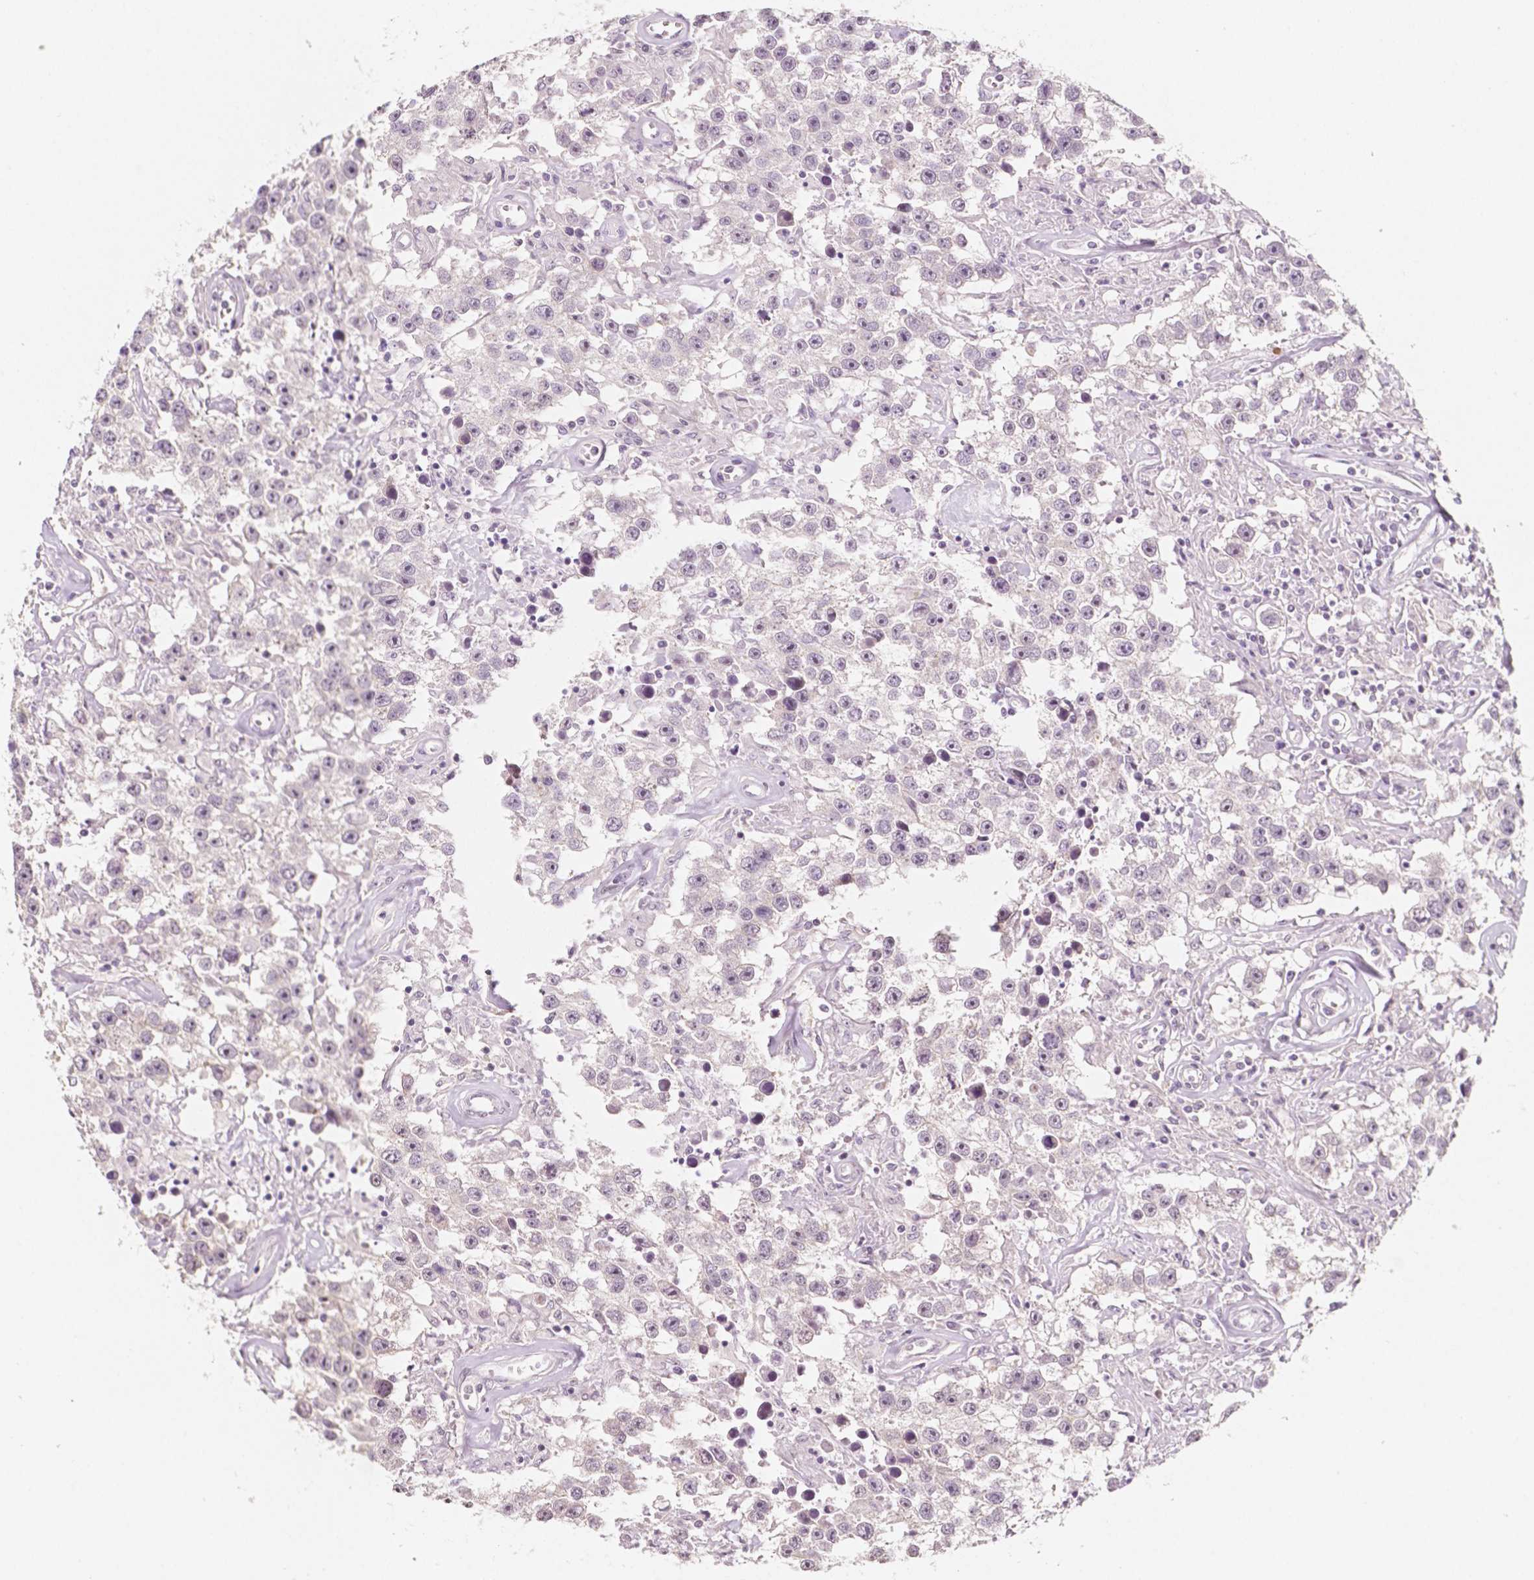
{"staining": {"intensity": "negative", "quantity": "none", "location": "none"}, "tissue": "testis cancer", "cell_type": "Tumor cells", "image_type": "cancer", "snomed": [{"axis": "morphology", "description": "Seminoma, NOS"}, {"axis": "topography", "description": "Testis"}], "caption": "Tumor cells show no significant positivity in testis seminoma. (DAB immunohistochemistry (IHC), high magnification).", "gene": "C1orf167", "patient": {"sex": "male", "age": 43}}